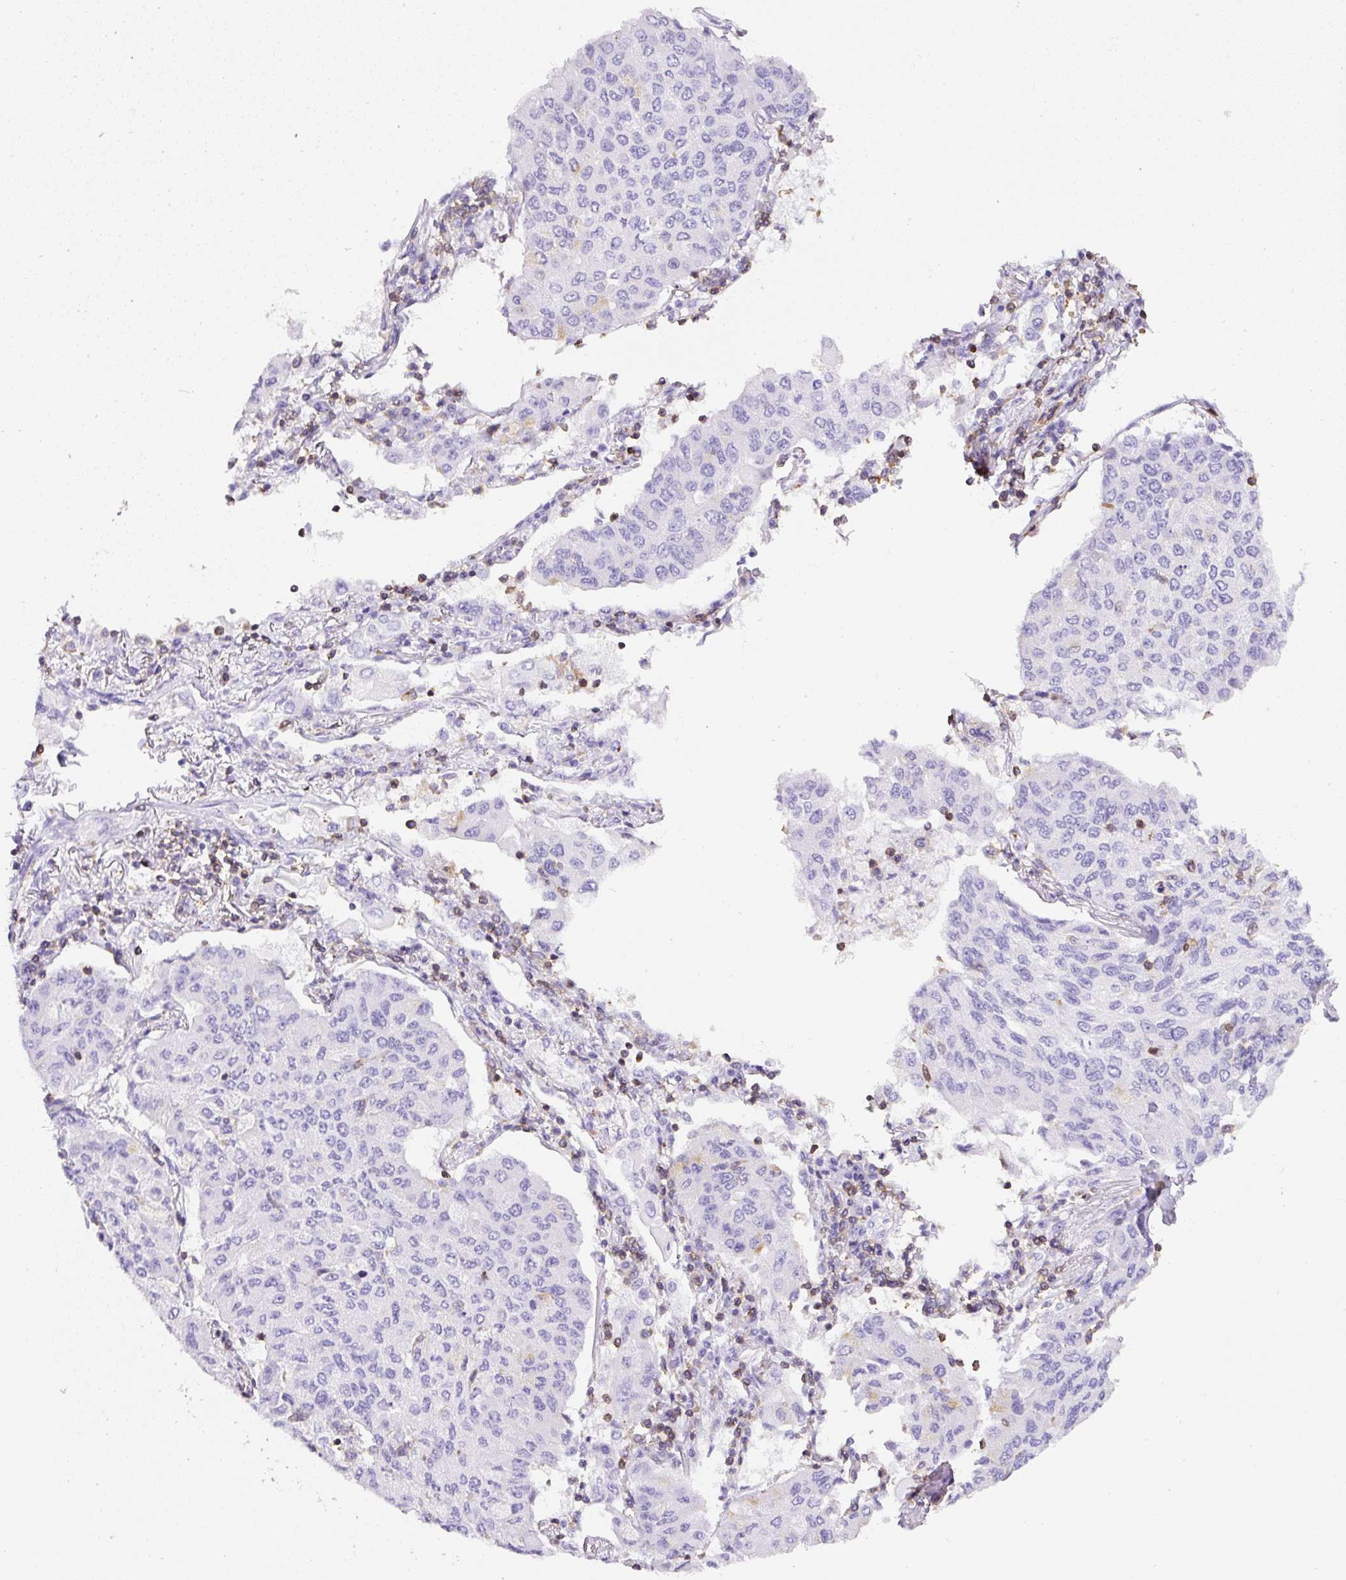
{"staining": {"intensity": "negative", "quantity": "none", "location": "none"}, "tissue": "lung cancer", "cell_type": "Tumor cells", "image_type": "cancer", "snomed": [{"axis": "morphology", "description": "Squamous cell carcinoma, NOS"}, {"axis": "topography", "description": "Lung"}], "caption": "This photomicrograph is of lung cancer (squamous cell carcinoma) stained with immunohistochemistry (IHC) to label a protein in brown with the nuclei are counter-stained blue. There is no expression in tumor cells.", "gene": "FAM228B", "patient": {"sex": "male", "age": 74}}